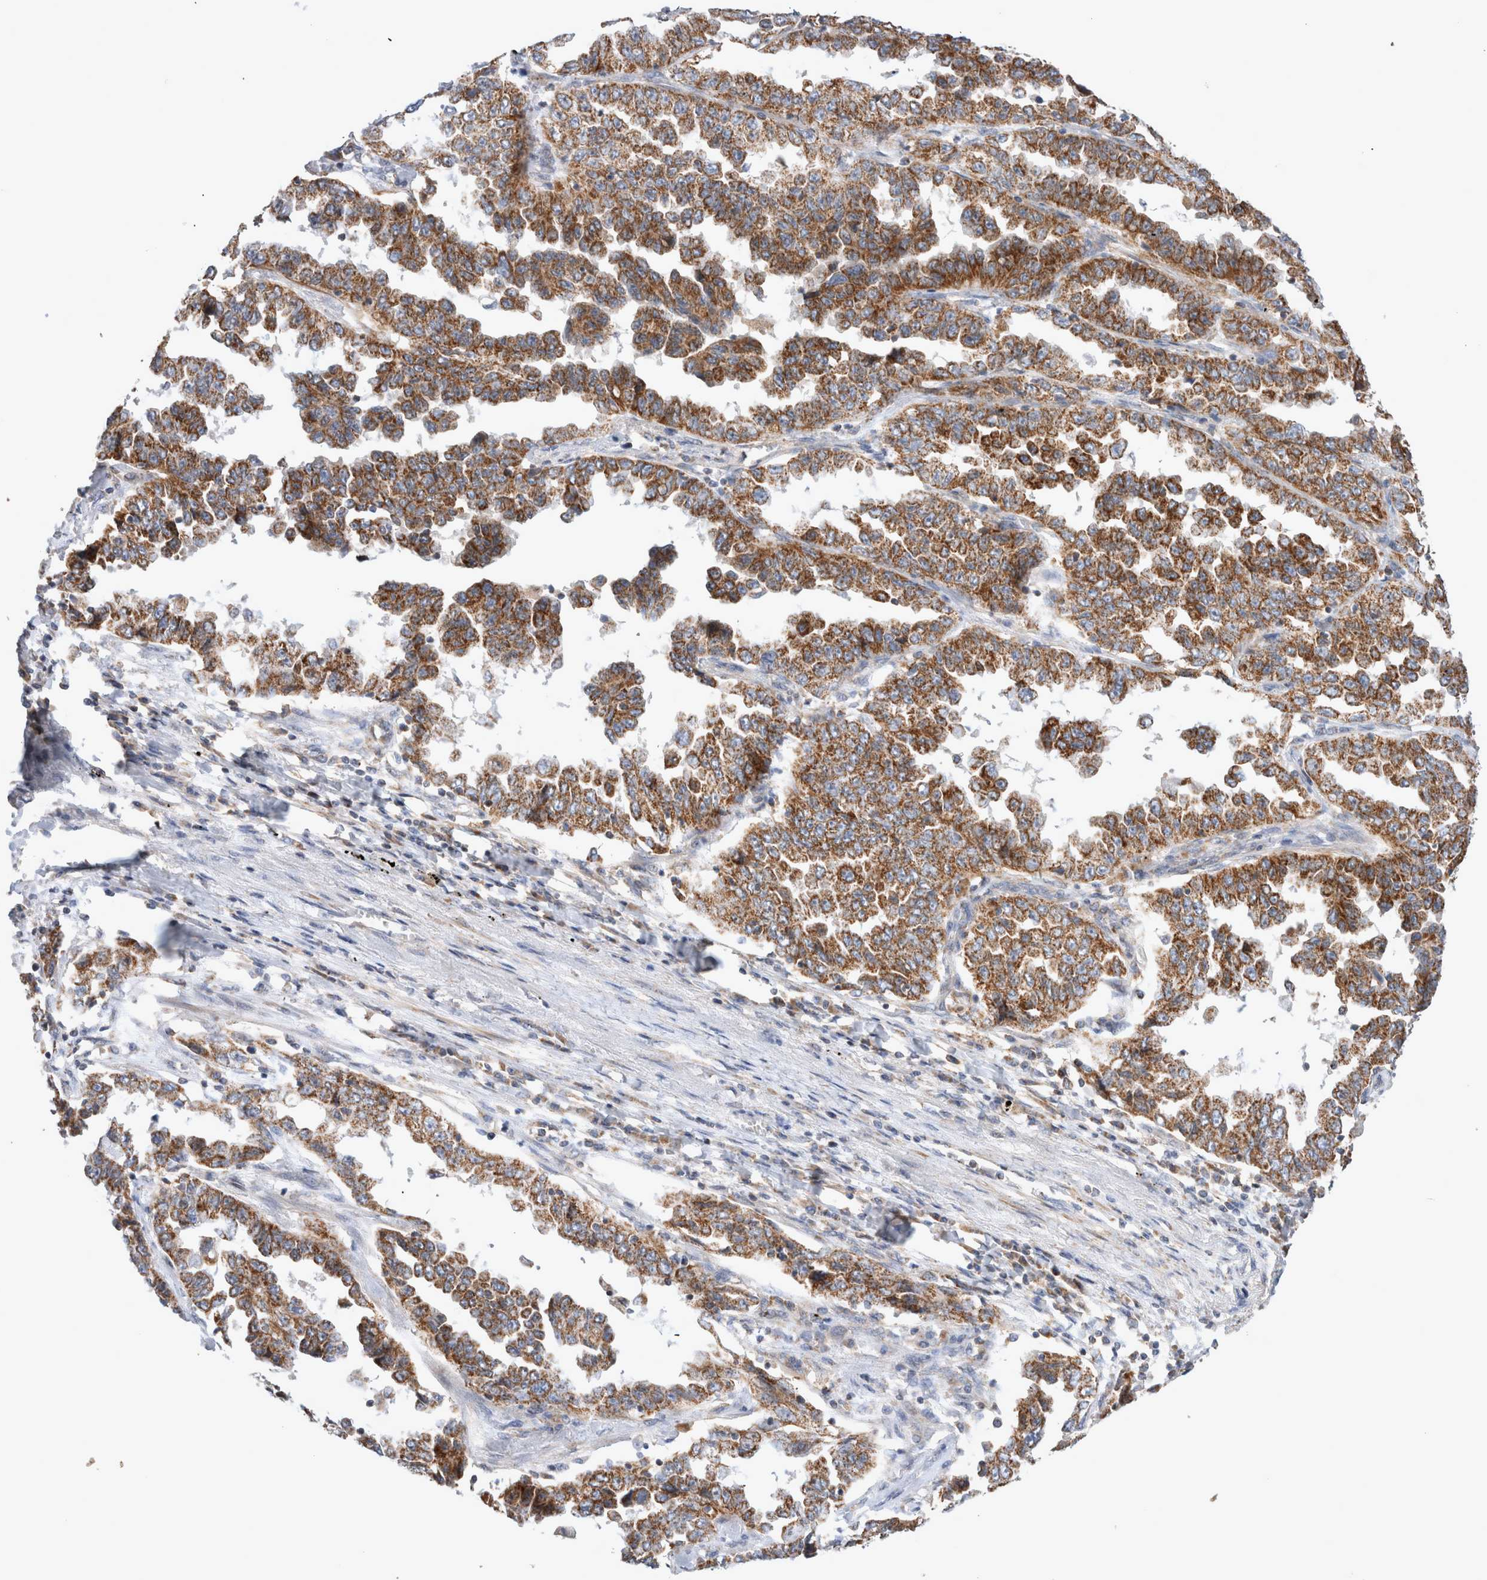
{"staining": {"intensity": "moderate", "quantity": ">75%", "location": "cytoplasmic/membranous"}, "tissue": "lung cancer", "cell_type": "Tumor cells", "image_type": "cancer", "snomed": [{"axis": "morphology", "description": "Adenocarcinoma, NOS"}, {"axis": "topography", "description": "Lung"}], "caption": "Immunohistochemistry (IHC) micrograph of lung cancer (adenocarcinoma) stained for a protein (brown), which reveals medium levels of moderate cytoplasmic/membranous staining in approximately >75% of tumor cells.", "gene": "MRPS28", "patient": {"sex": "female", "age": 51}}